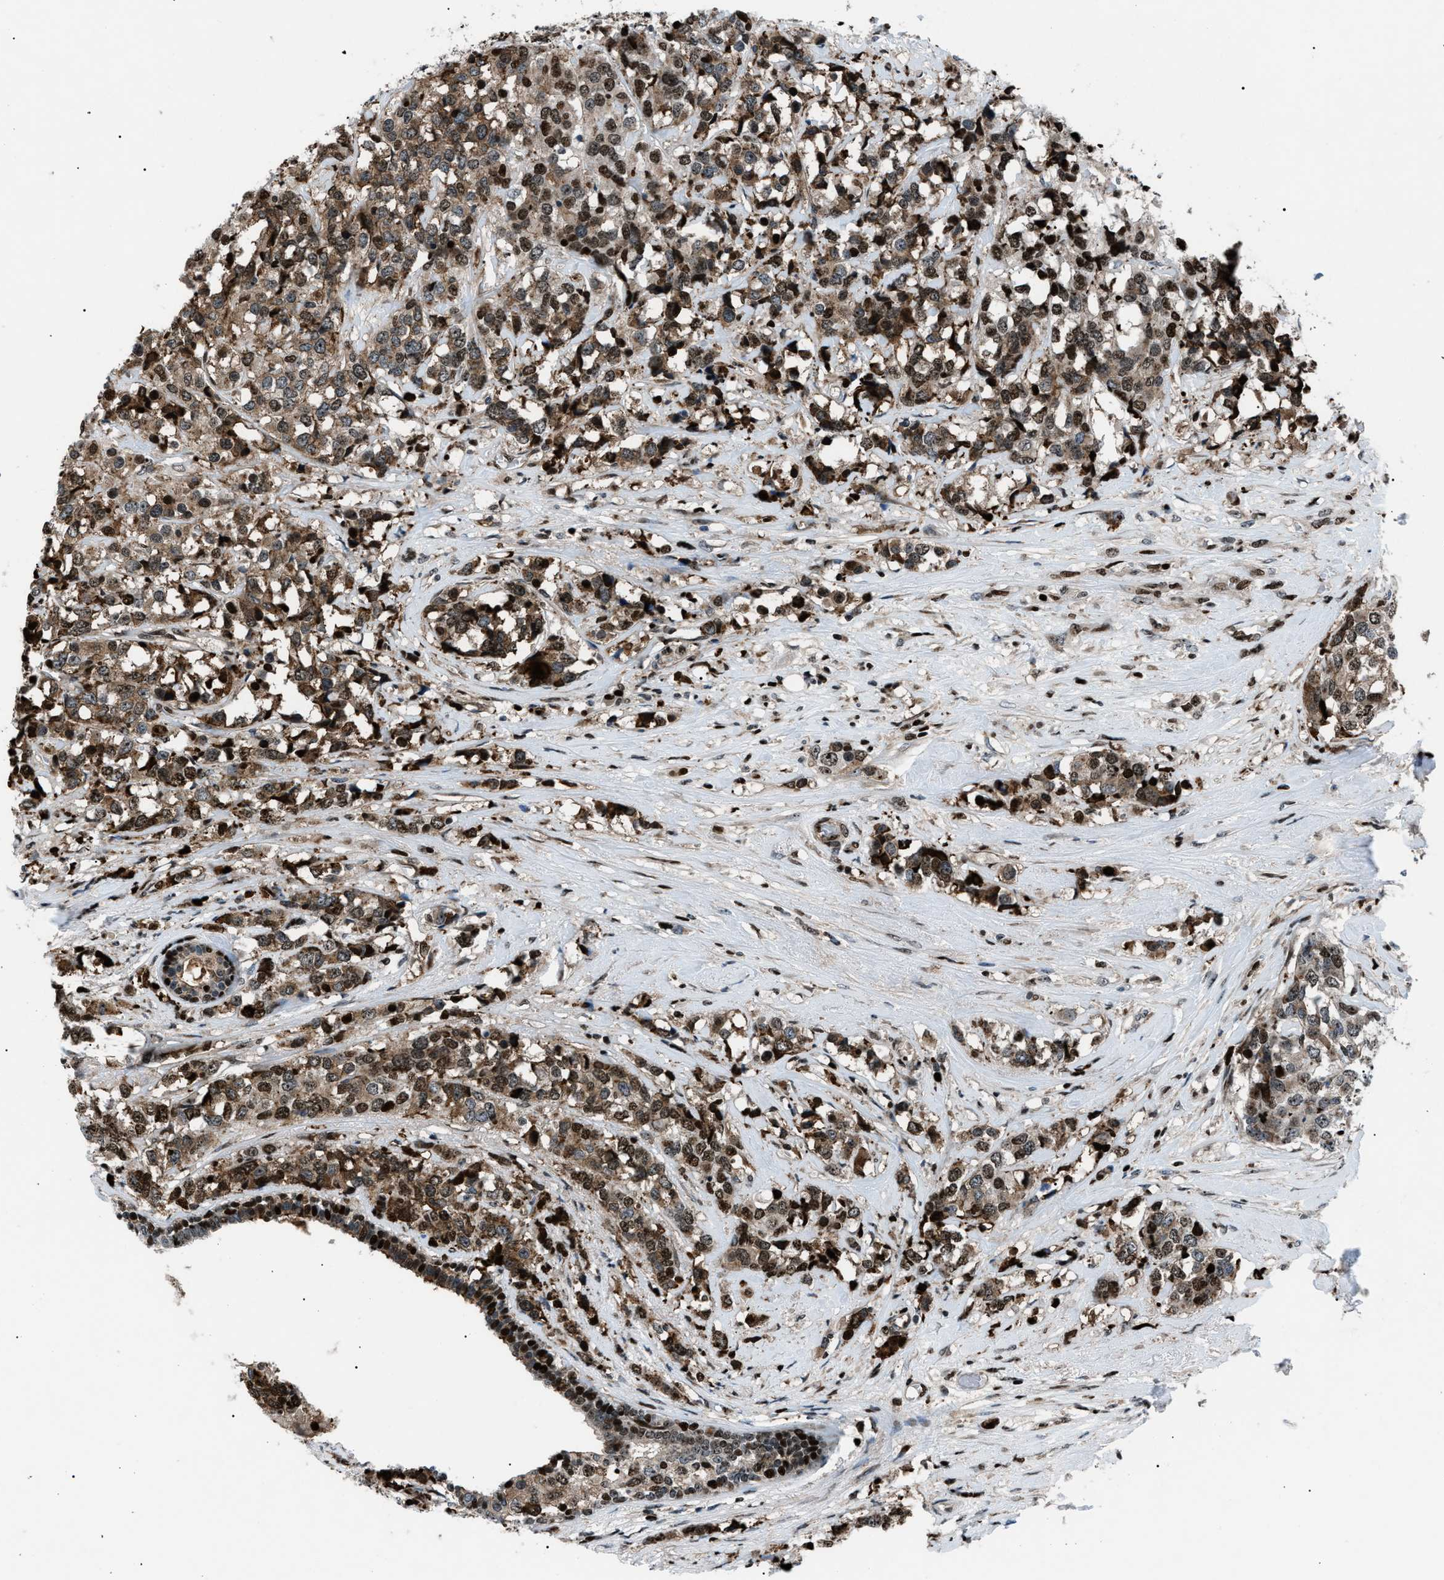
{"staining": {"intensity": "moderate", "quantity": "25%-75%", "location": "cytoplasmic/membranous,nuclear"}, "tissue": "breast cancer", "cell_type": "Tumor cells", "image_type": "cancer", "snomed": [{"axis": "morphology", "description": "Lobular carcinoma"}, {"axis": "topography", "description": "Breast"}], "caption": "Protein positivity by immunohistochemistry (IHC) exhibits moderate cytoplasmic/membranous and nuclear staining in approximately 25%-75% of tumor cells in breast cancer (lobular carcinoma).", "gene": "PRKX", "patient": {"sex": "female", "age": 59}}